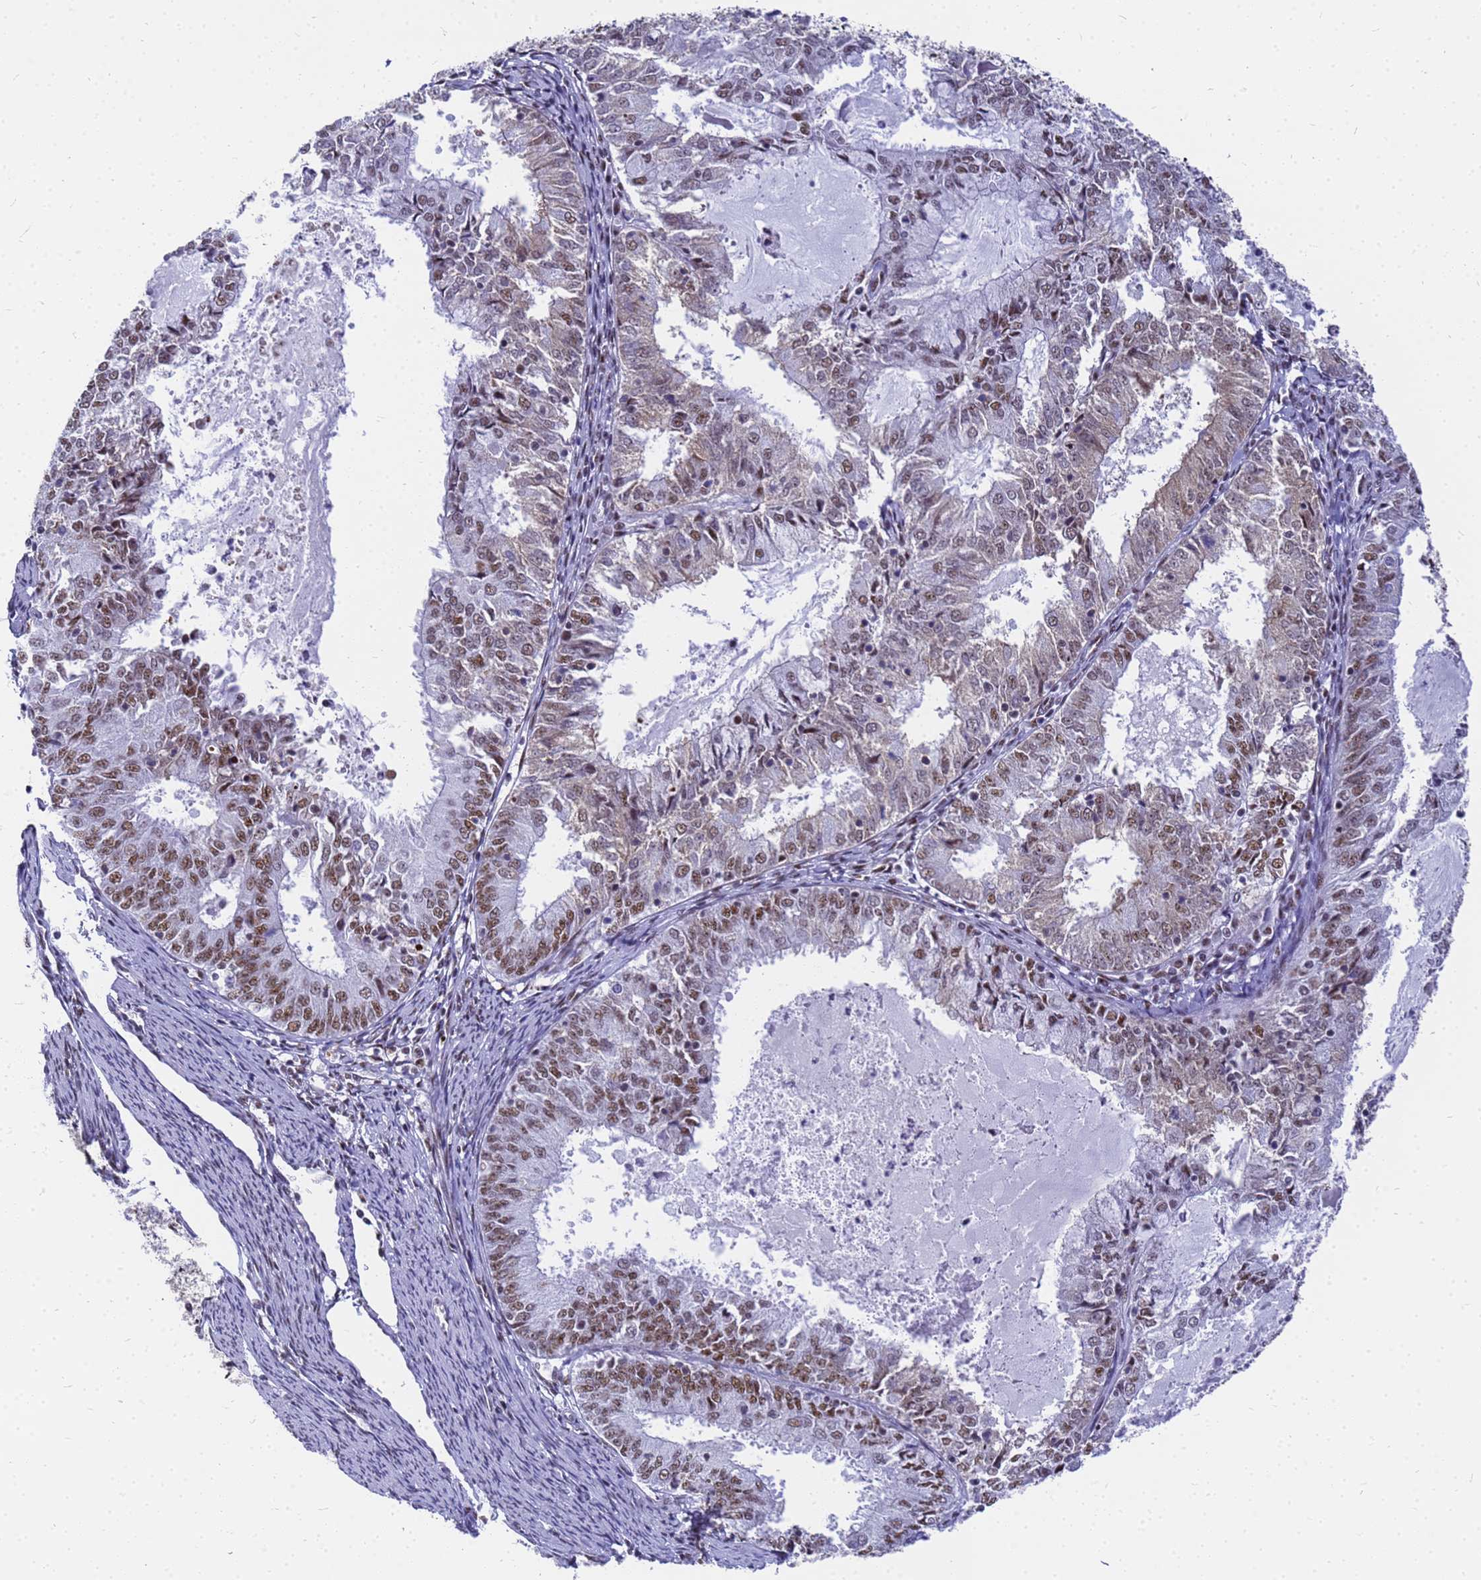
{"staining": {"intensity": "moderate", "quantity": ">75%", "location": "nuclear"}, "tissue": "endometrial cancer", "cell_type": "Tumor cells", "image_type": "cancer", "snomed": [{"axis": "morphology", "description": "Adenocarcinoma, NOS"}, {"axis": "topography", "description": "Endometrium"}], "caption": "Endometrial adenocarcinoma tissue reveals moderate nuclear expression in about >75% of tumor cells", "gene": "SART3", "patient": {"sex": "female", "age": 57}}